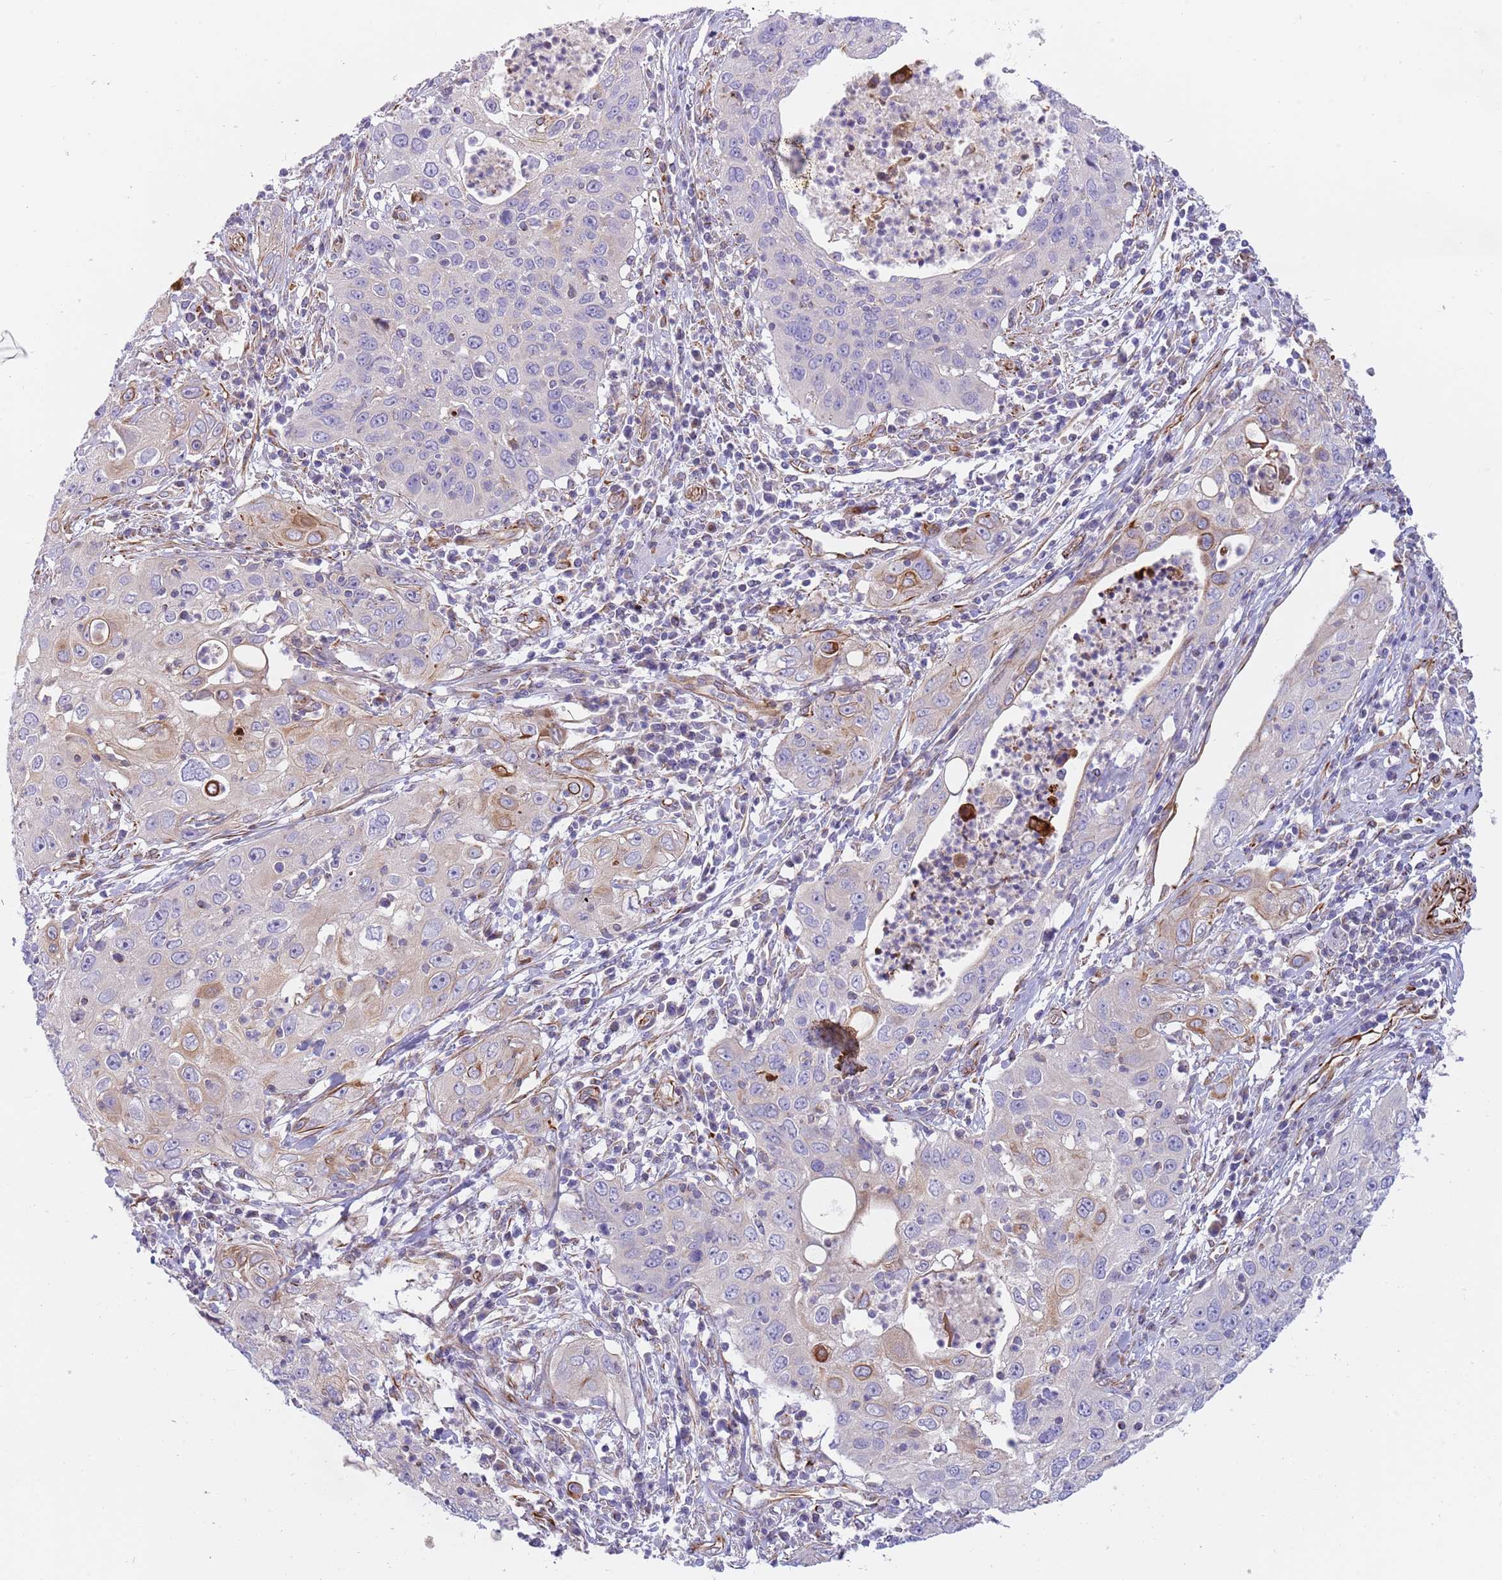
{"staining": {"intensity": "weak", "quantity": "<25%", "location": "cytoplasmic/membranous"}, "tissue": "cervical cancer", "cell_type": "Tumor cells", "image_type": "cancer", "snomed": [{"axis": "morphology", "description": "Squamous cell carcinoma, NOS"}, {"axis": "topography", "description": "Cervix"}], "caption": "Tumor cells are negative for protein expression in human squamous cell carcinoma (cervical).", "gene": "MOGAT1", "patient": {"sex": "female", "age": 36}}